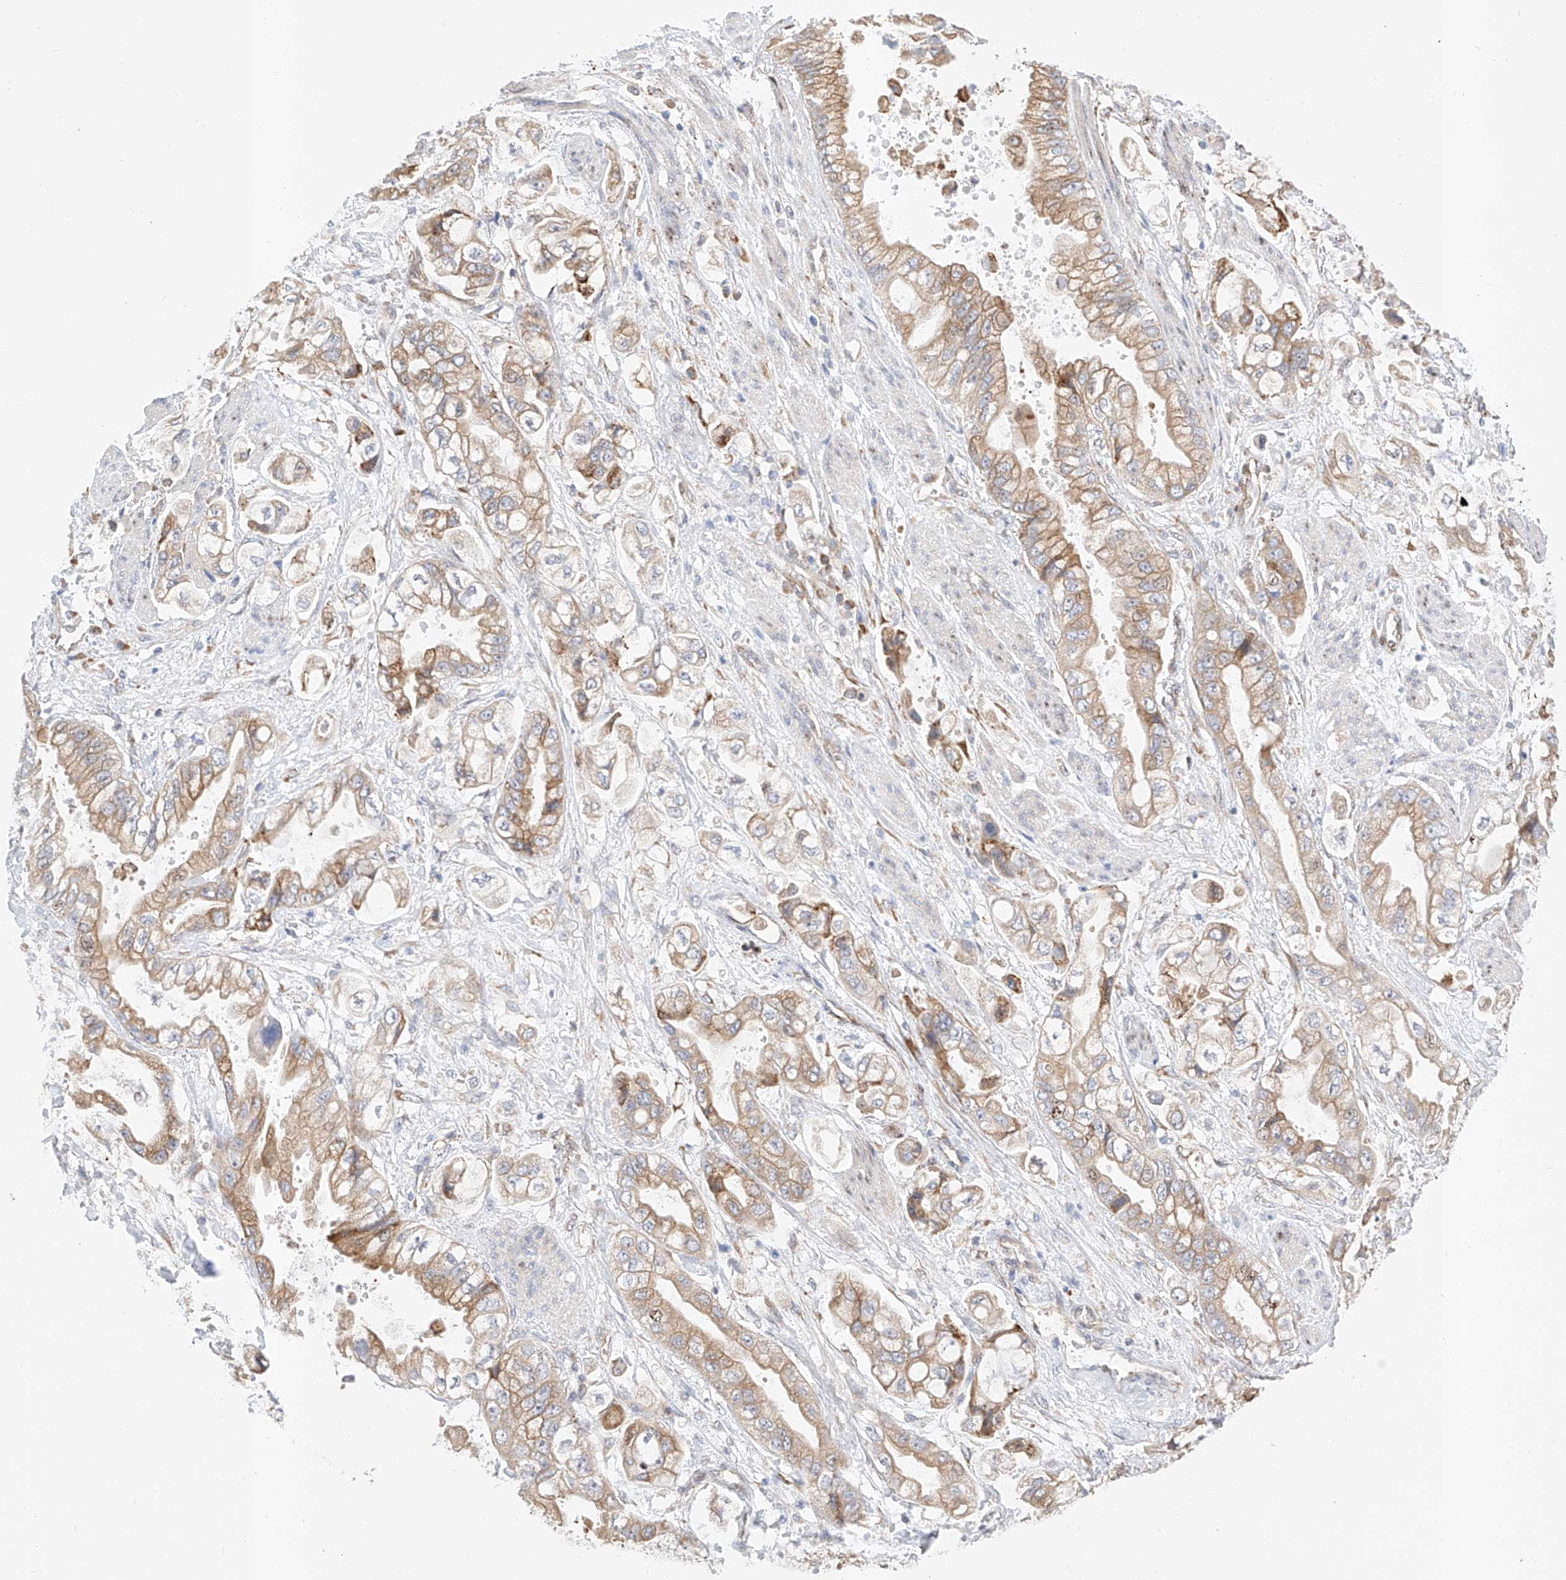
{"staining": {"intensity": "weak", "quantity": ">75%", "location": "cytoplasmic/membranous"}, "tissue": "stomach cancer", "cell_type": "Tumor cells", "image_type": "cancer", "snomed": [{"axis": "morphology", "description": "Adenocarcinoma, NOS"}, {"axis": "topography", "description": "Stomach"}], "caption": "Immunohistochemistry (DAB (3,3'-diaminobenzidine)) staining of stomach cancer demonstrates weak cytoplasmic/membranous protein positivity in approximately >75% of tumor cells.", "gene": "ATXN7L2", "patient": {"sex": "male", "age": 62}}